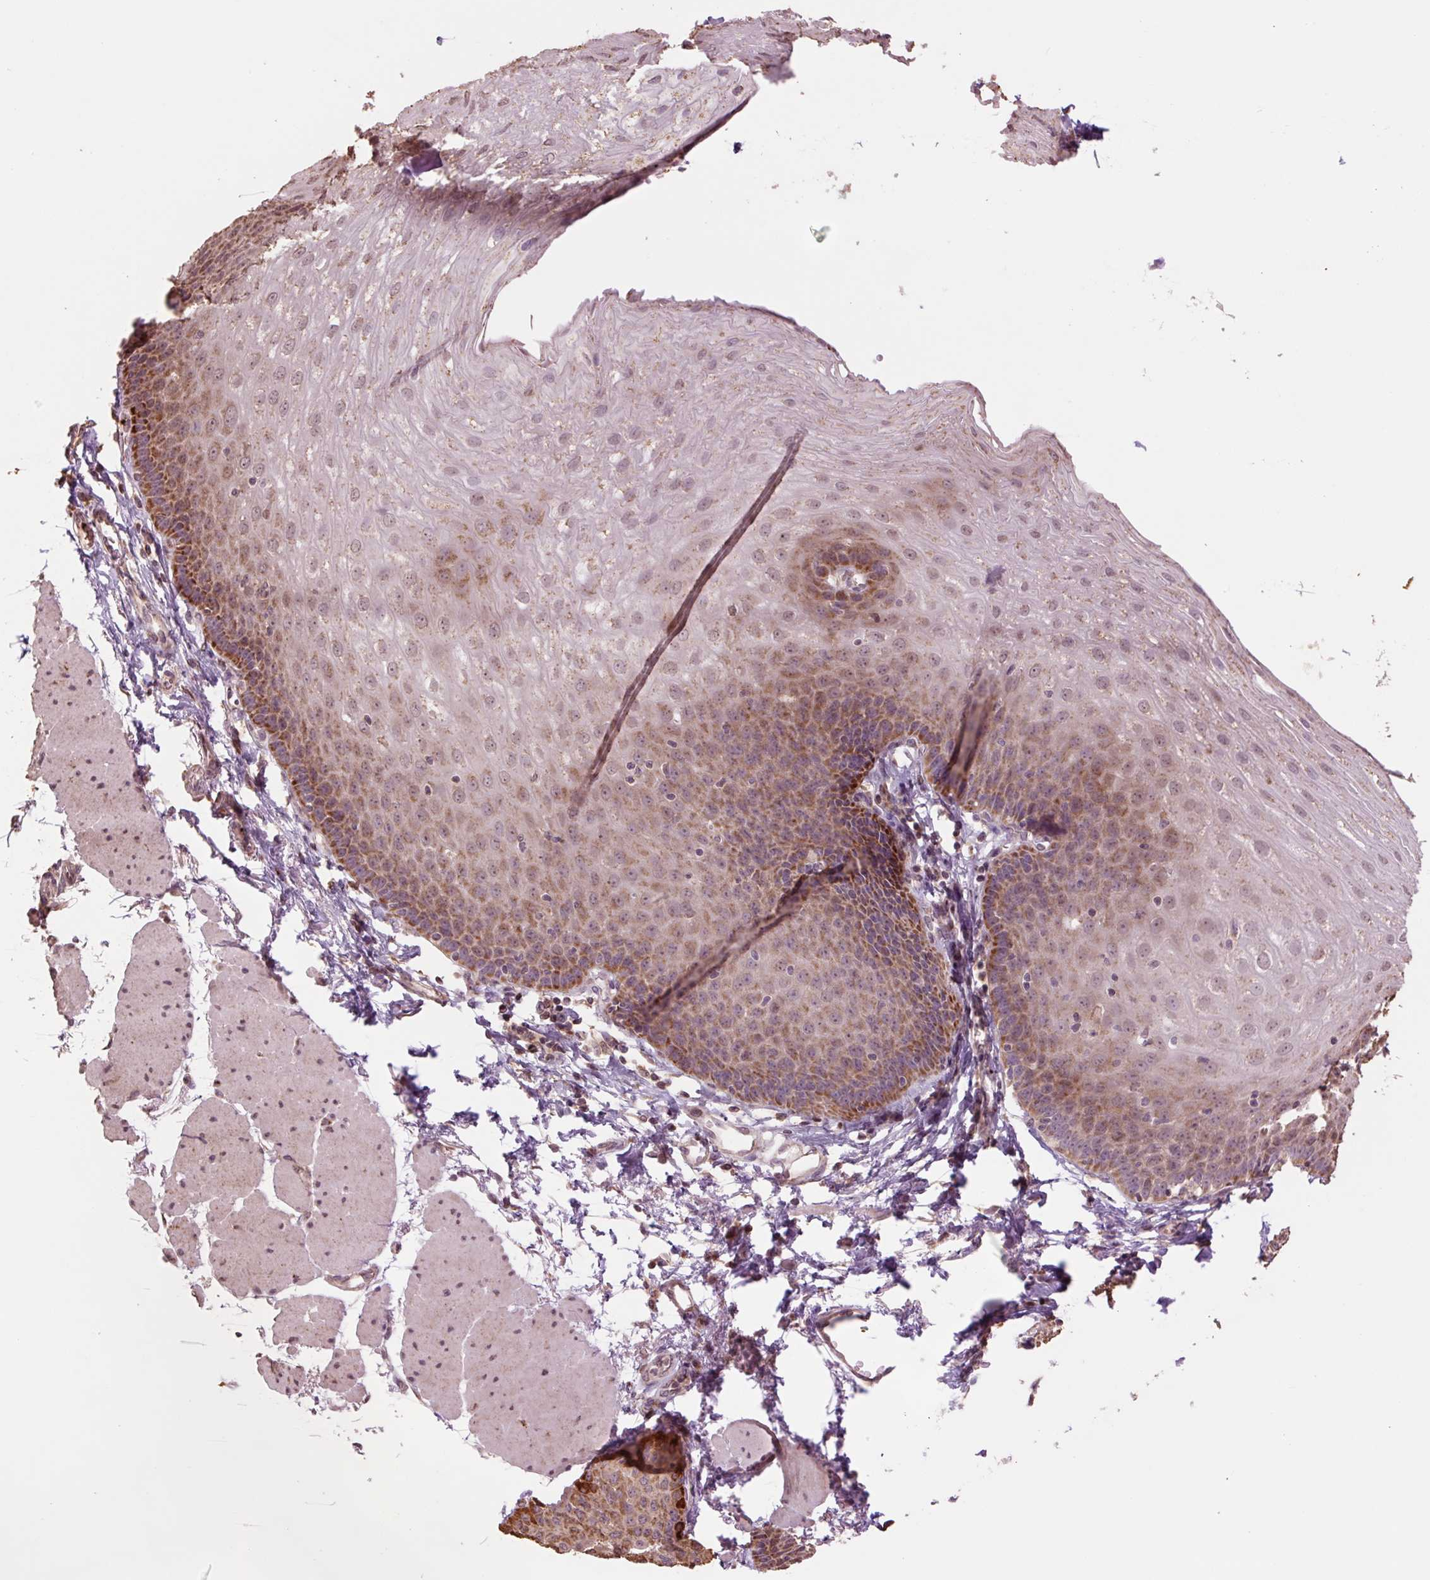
{"staining": {"intensity": "moderate", "quantity": ">75%", "location": "cytoplasmic/membranous,nuclear"}, "tissue": "esophagus", "cell_type": "Squamous epithelial cells", "image_type": "normal", "snomed": [{"axis": "morphology", "description": "Normal tissue, NOS"}, {"axis": "topography", "description": "Esophagus"}], "caption": "Brown immunohistochemical staining in unremarkable esophagus shows moderate cytoplasmic/membranous,nuclear staining in about >75% of squamous epithelial cells.", "gene": "TMEM160", "patient": {"sex": "female", "age": 81}}